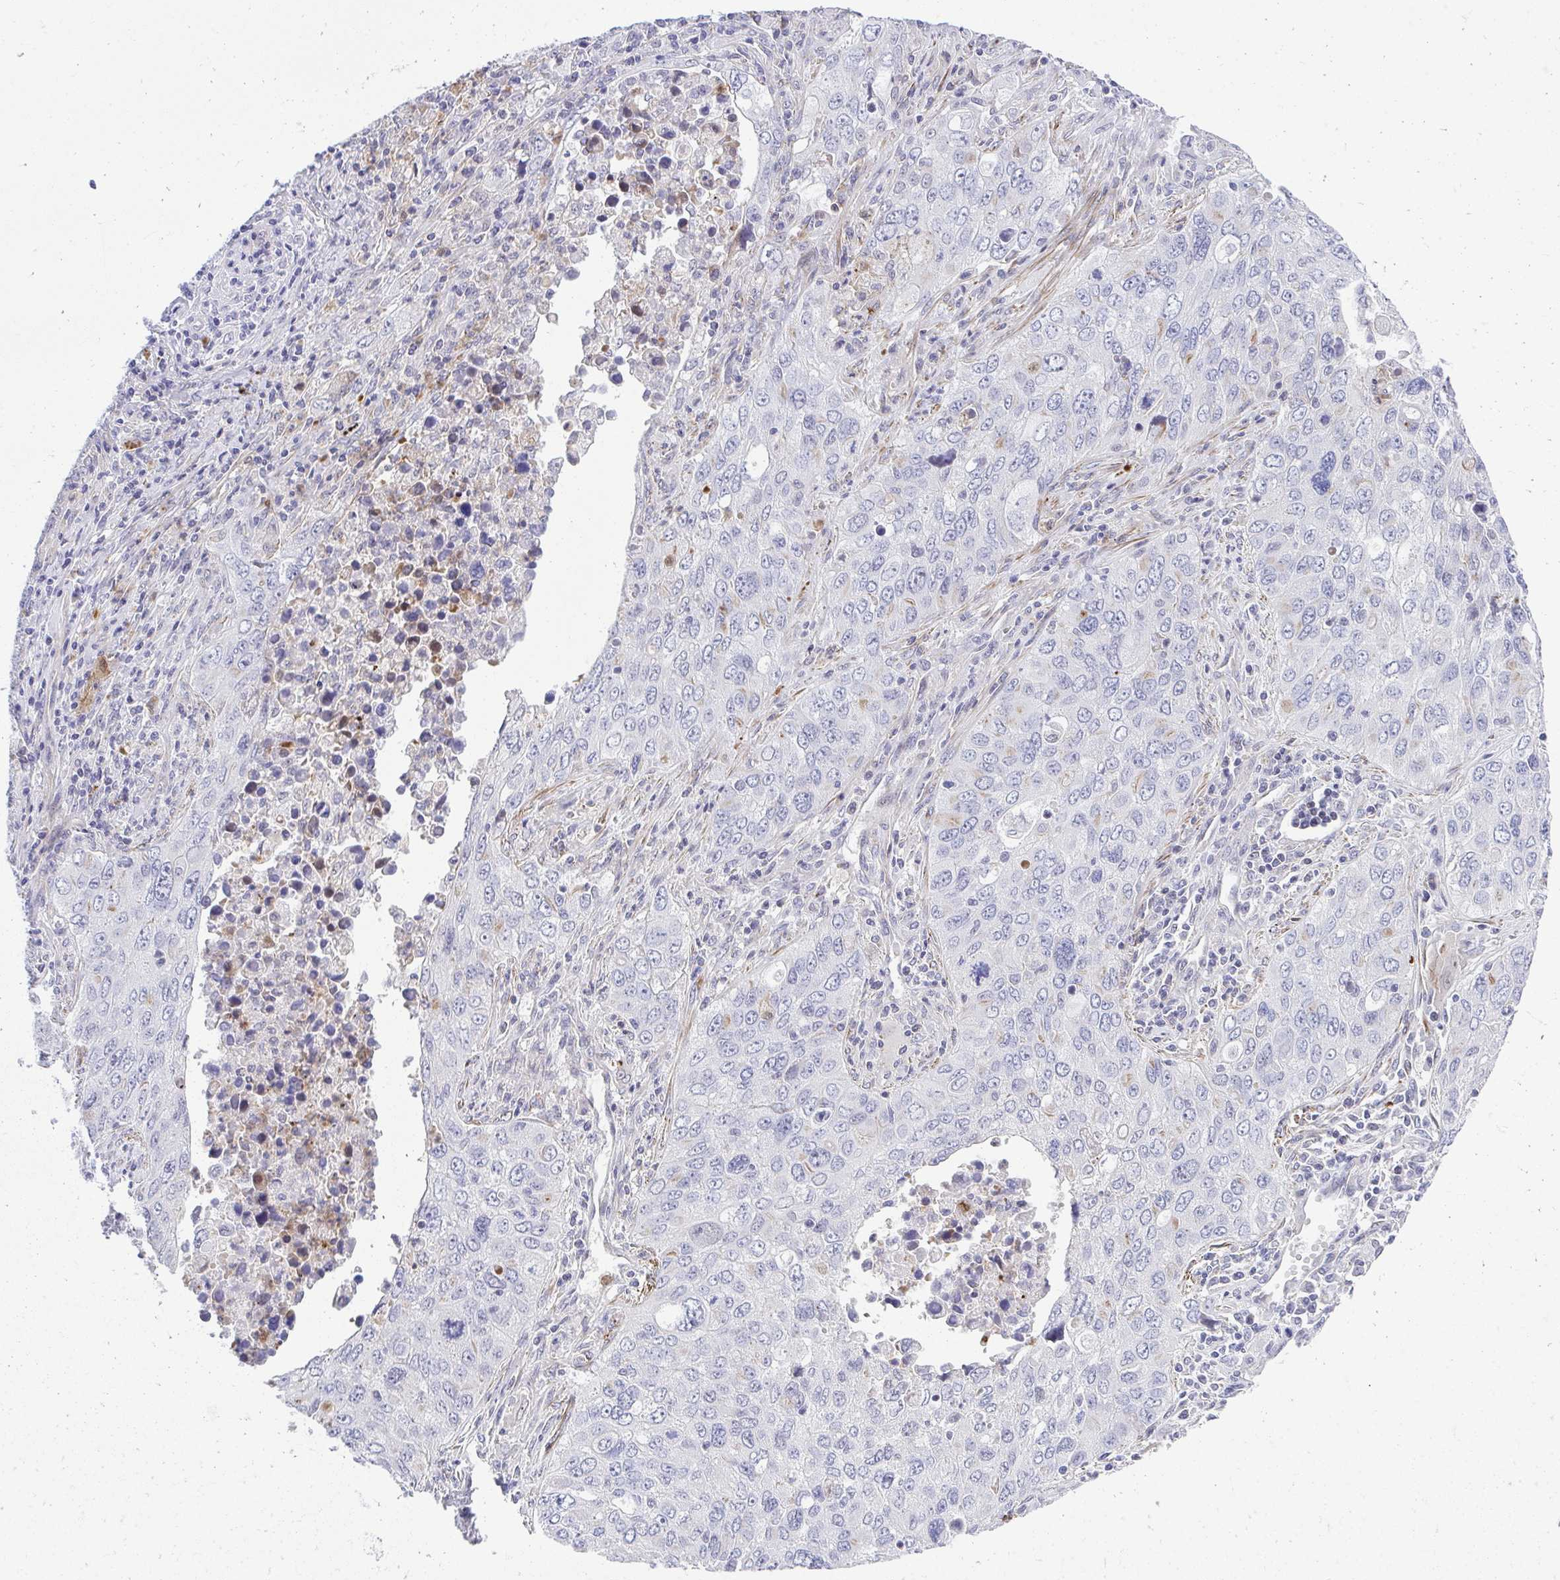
{"staining": {"intensity": "negative", "quantity": "none", "location": "none"}, "tissue": "lung cancer", "cell_type": "Tumor cells", "image_type": "cancer", "snomed": [{"axis": "morphology", "description": "Adenocarcinoma, NOS"}, {"axis": "morphology", "description": "Adenocarcinoma, metastatic, NOS"}, {"axis": "topography", "description": "Lymph node"}, {"axis": "topography", "description": "Lung"}], "caption": "Immunohistochemistry image of lung cancer (metastatic adenocarcinoma) stained for a protein (brown), which demonstrates no positivity in tumor cells.", "gene": "CSTB", "patient": {"sex": "female", "age": 42}}